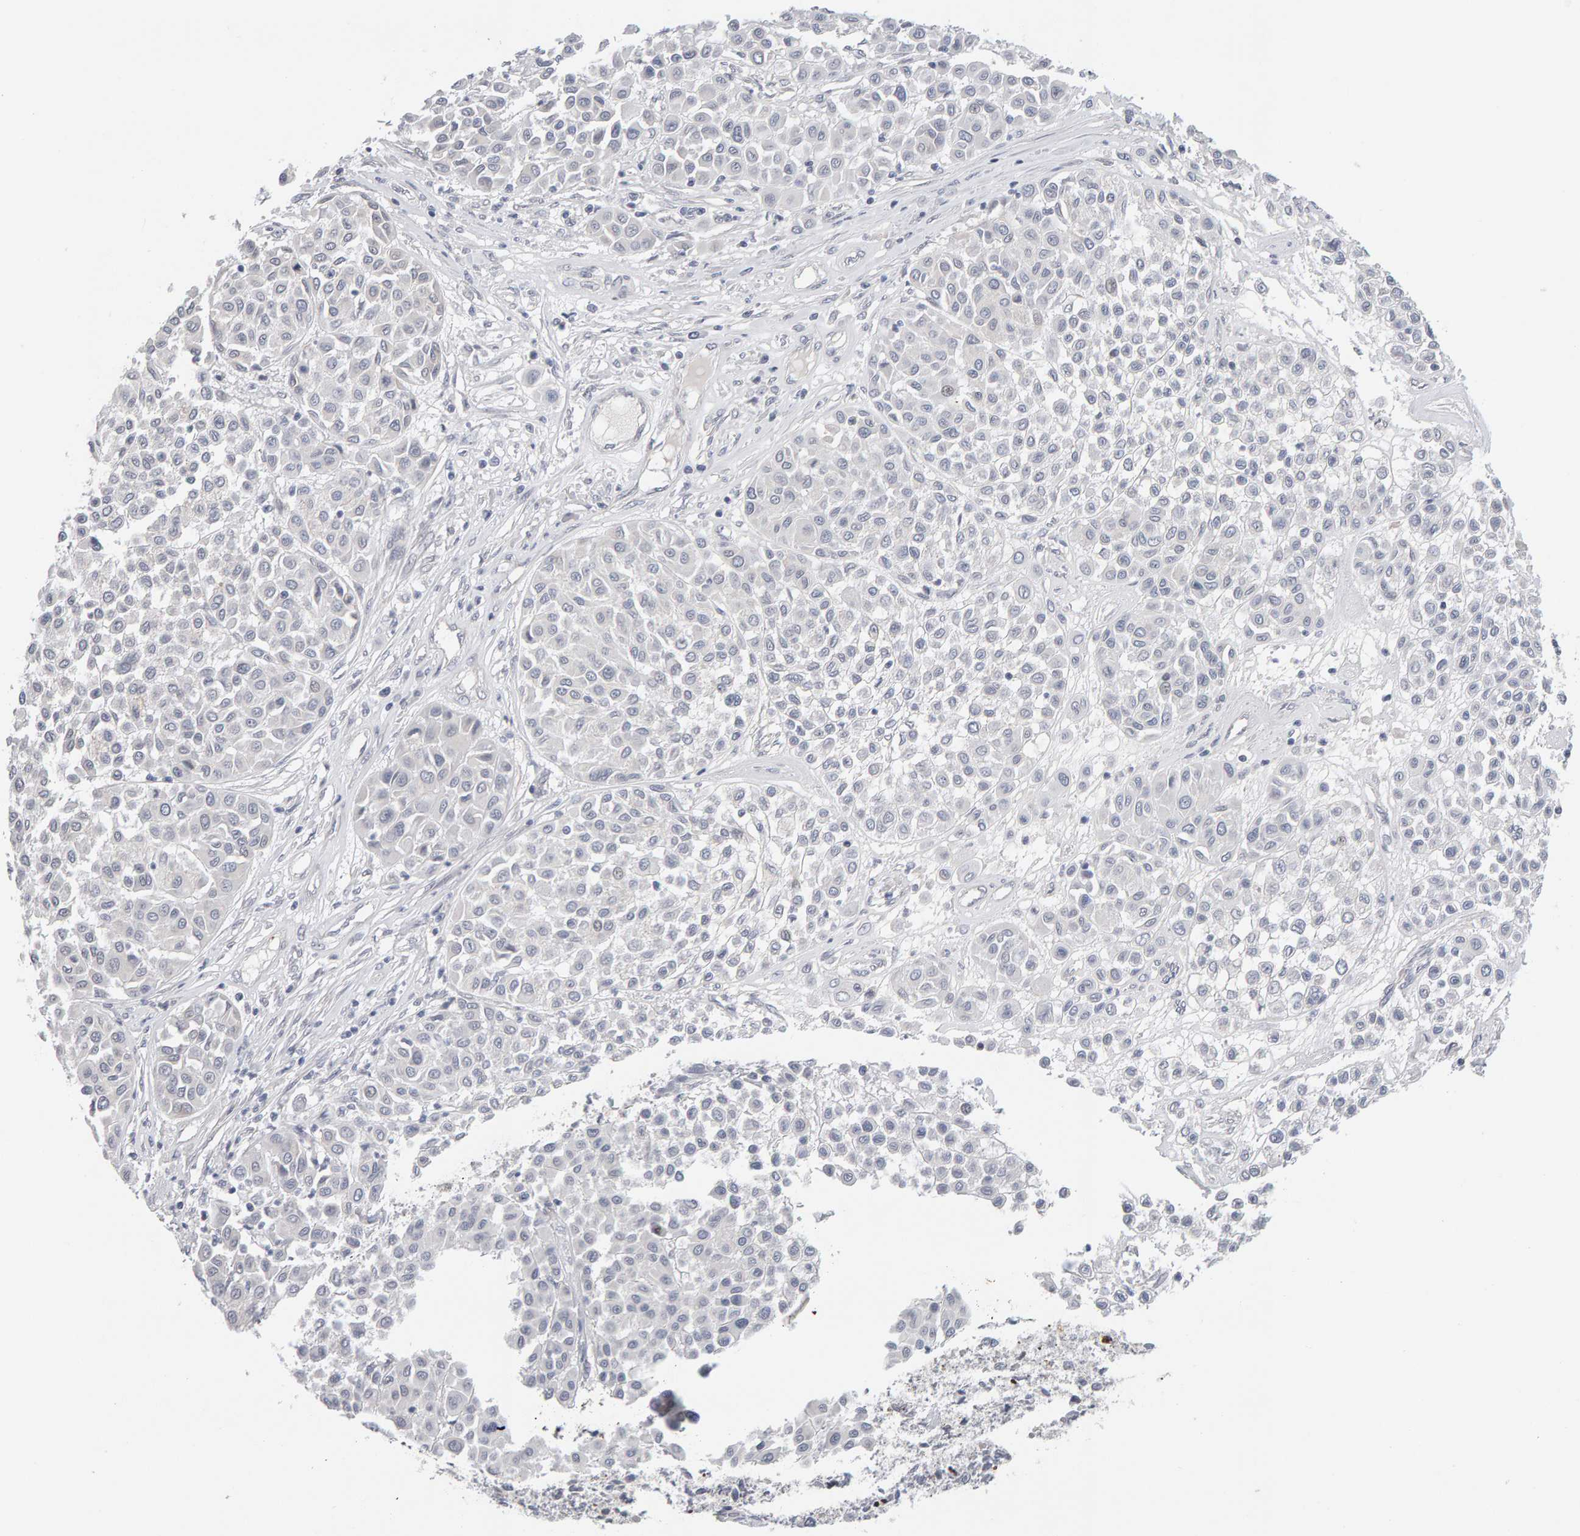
{"staining": {"intensity": "negative", "quantity": "none", "location": "none"}, "tissue": "melanoma", "cell_type": "Tumor cells", "image_type": "cancer", "snomed": [{"axis": "morphology", "description": "Malignant melanoma, Metastatic site"}, {"axis": "topography", "description": "Soft tissue"}], "caption": "A photomicrograph of human melanoma is negative for staining in tumor cells. Brightfield microscopy of immunohistochemistry (IHC) stained with DAB (3,3'-diaminobenzidine) (brown) and hematoxylin (blue), captured at high magnification.", "gene": "HNF4A", "patient": {"sex": "male", "age": 41}}